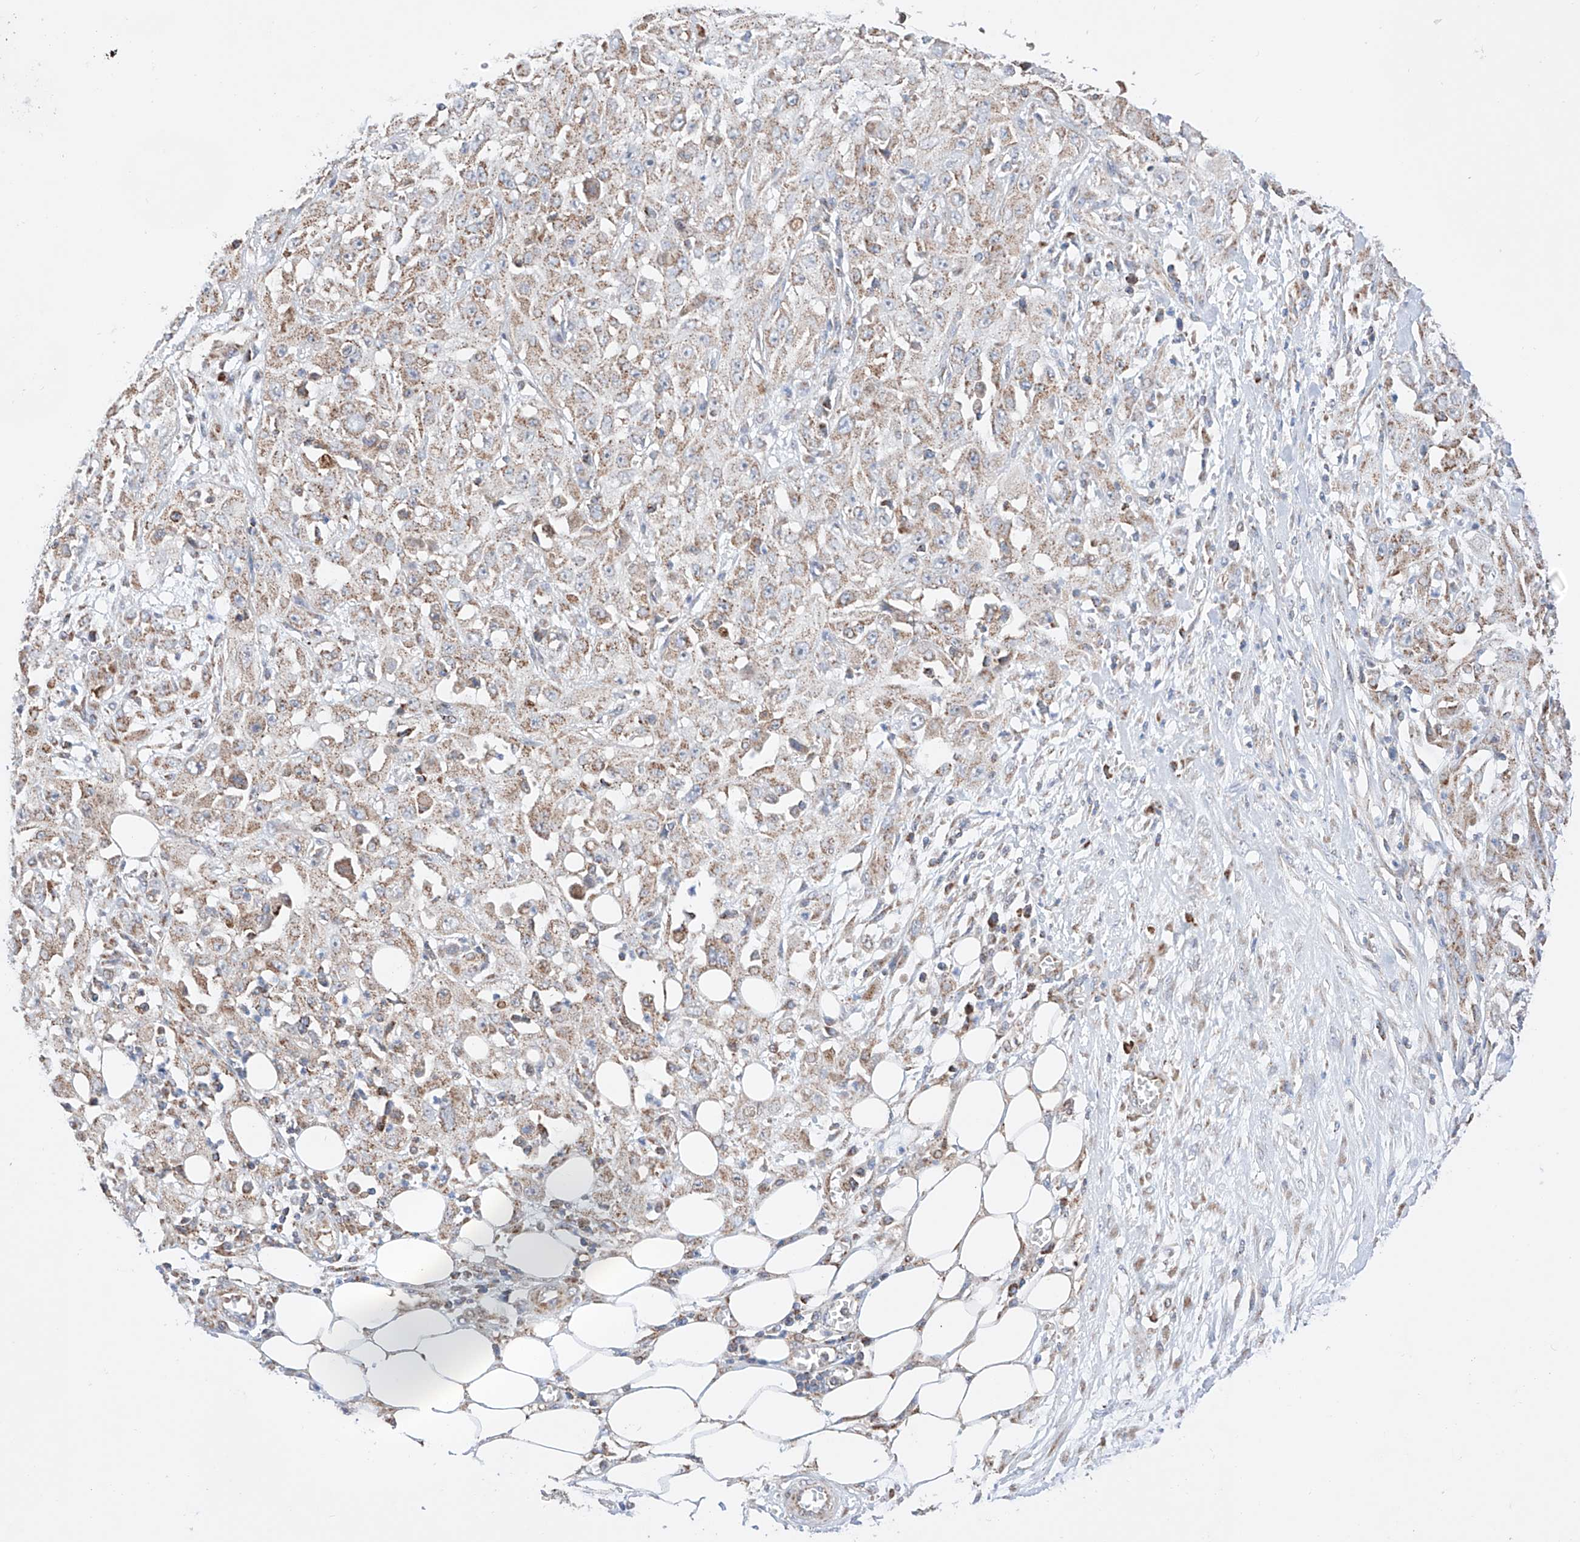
{"staining": {"intensity": "weak", "quantity": ">75%", "location": "cytoplasmic/membranous"}, "tissue": "skin cancer", "cell_type": "Tumor cells", "image_type": "cancer", "snomed": [{"axis": "morphology", "description": "Squamous cell carcinoma, NOS"}, {"axis": "morphology", "description": "Squamous cell carcinoma, metastatic, NOS"}, {"axis": "topography", "description": "Skin"}, {"axis": "topography", "description": "Lymph node"}], "caption": "An immunohistochemistry histopathology image of tumor tissue is shown. Protein staining in brown highlights weak cytoplasmic/membranous positivity in skin squamous cell carcinoma within tumor cells. (DAB IHC, brown staining for protein, blue staining for nuclei).", "gene": "KTI12", "patient": {"sex": "male", "age": 75}}